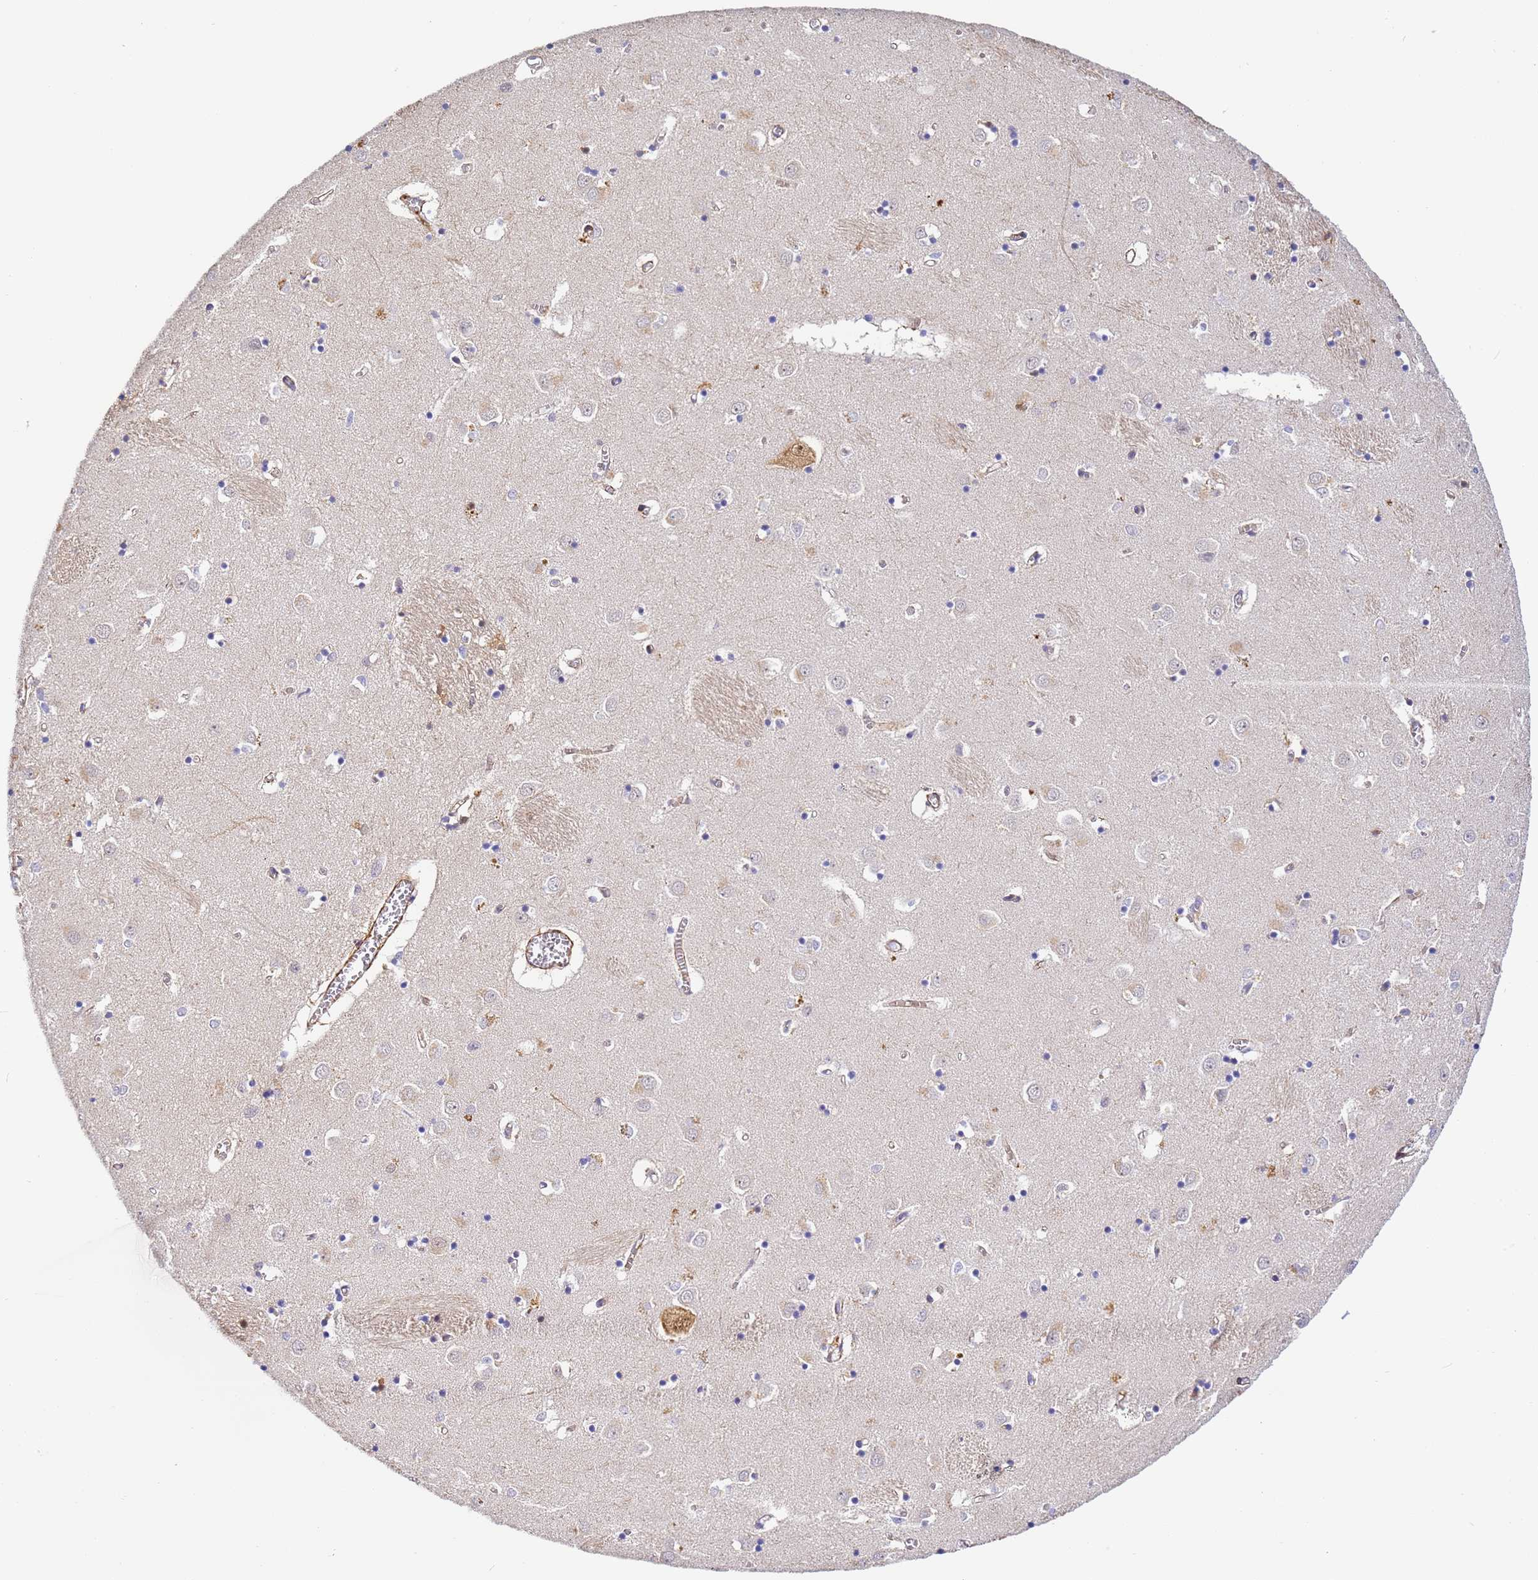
{"staining": {"intensity": "negative", "quantity": "none", "location": "none"}, "tissue": "caudate", "cell_type": "Glial cells", "image_type": "normal", "snomed": [{"axis": "morphology", "description": "Normal tissue, NOS"}, {"axis": "topography", "description": "Lateral ventricle wall"}], "caption": "The immunohistochemistry histopathology image has no significant expression in glial cells of caudate.", "gene": "CFHR1", "patient": {"sex": "male", "age": 70}}